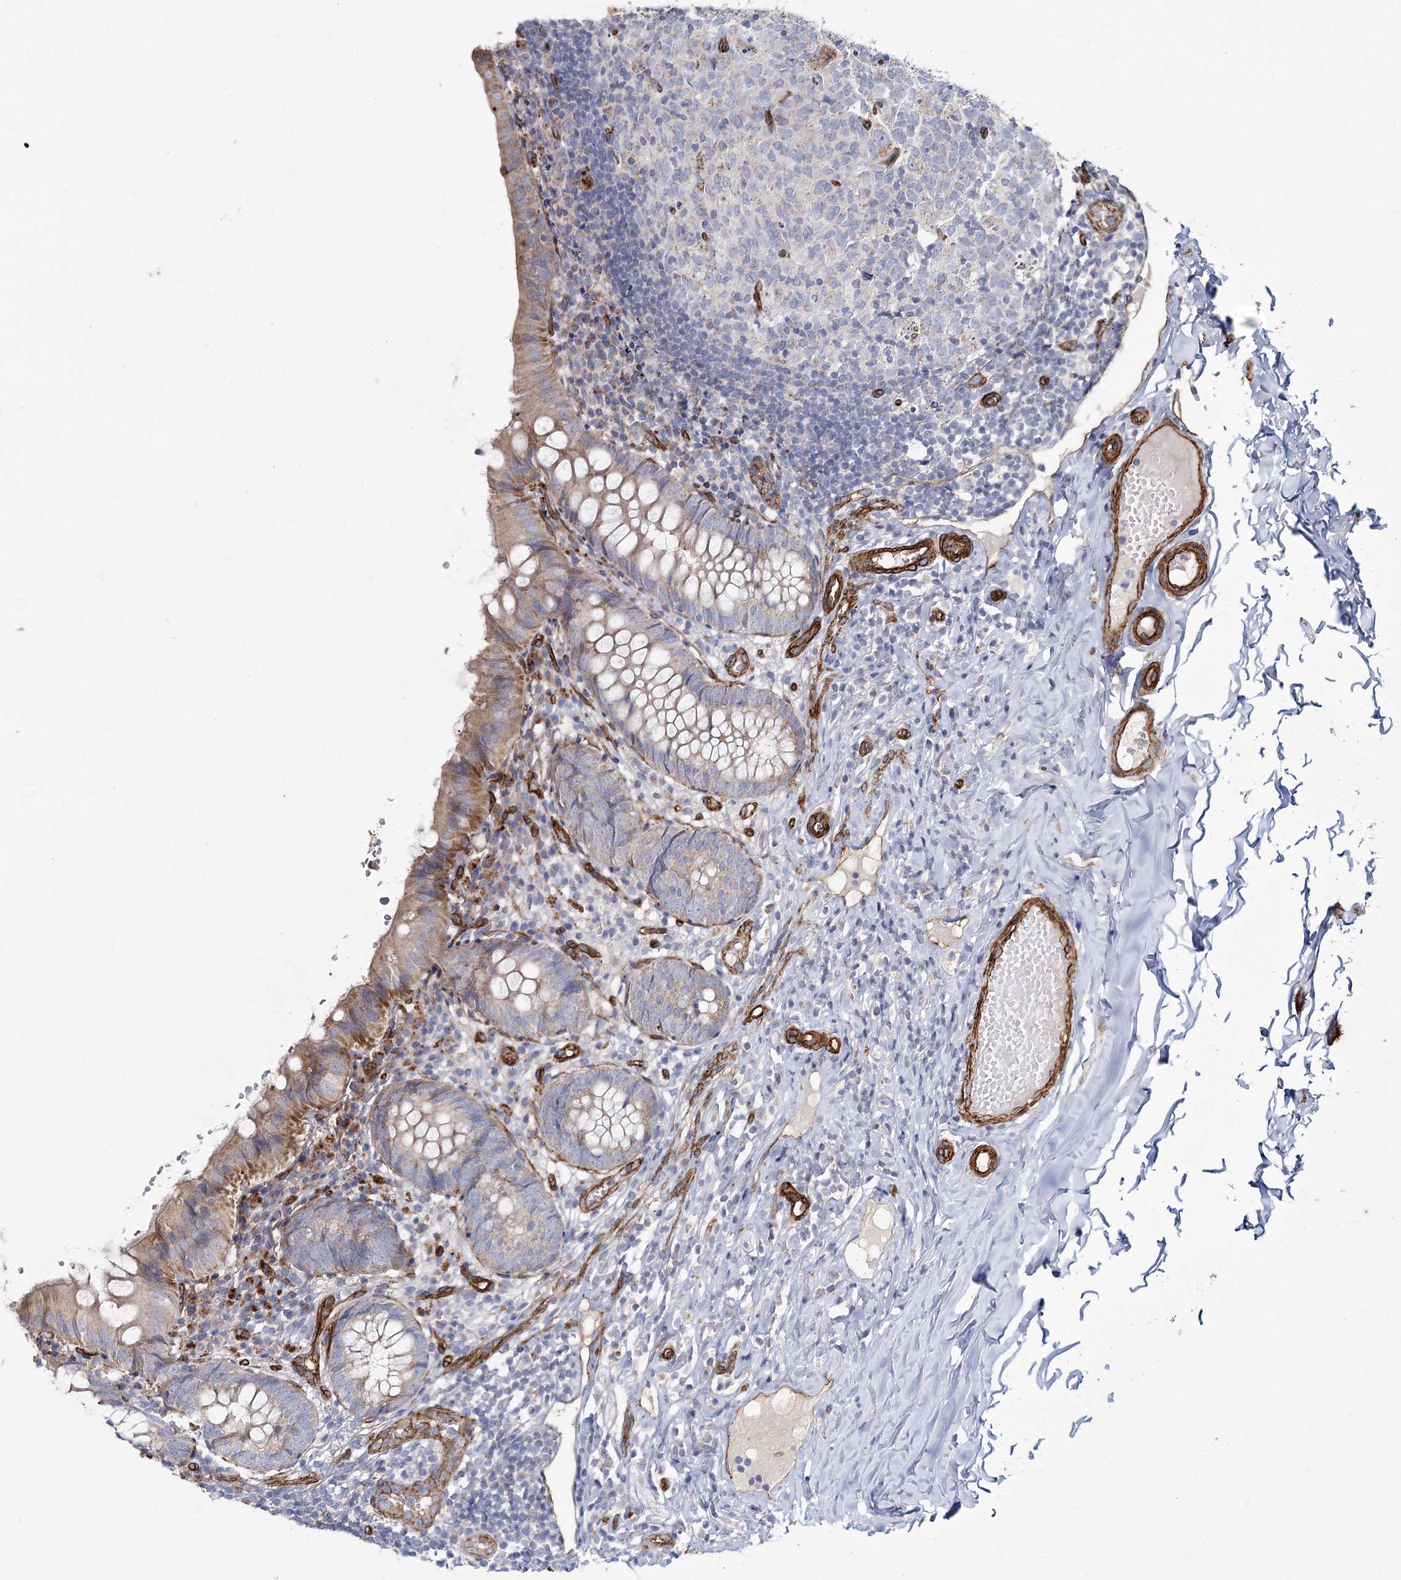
{"staining": {"intensity": "moderate", "quantity": "25%-75%", "location": "cytoplasmic/membranous"}, "tissue": "appendix", "cell_type": "Glandular cells", "image_type": "normal", "snomed": [{"axis": "morphology", "description": "Normal tissue, NOS"}, {"axis": "topography", "description": "Appendix"}], "caption": "Moderate cytoplasmic/membranous staining is appreciated in about 25%-75% of glandular cells in benign appendix.", "gene": "TMEM164", "patient": {"sex": "male", "age": 8}}